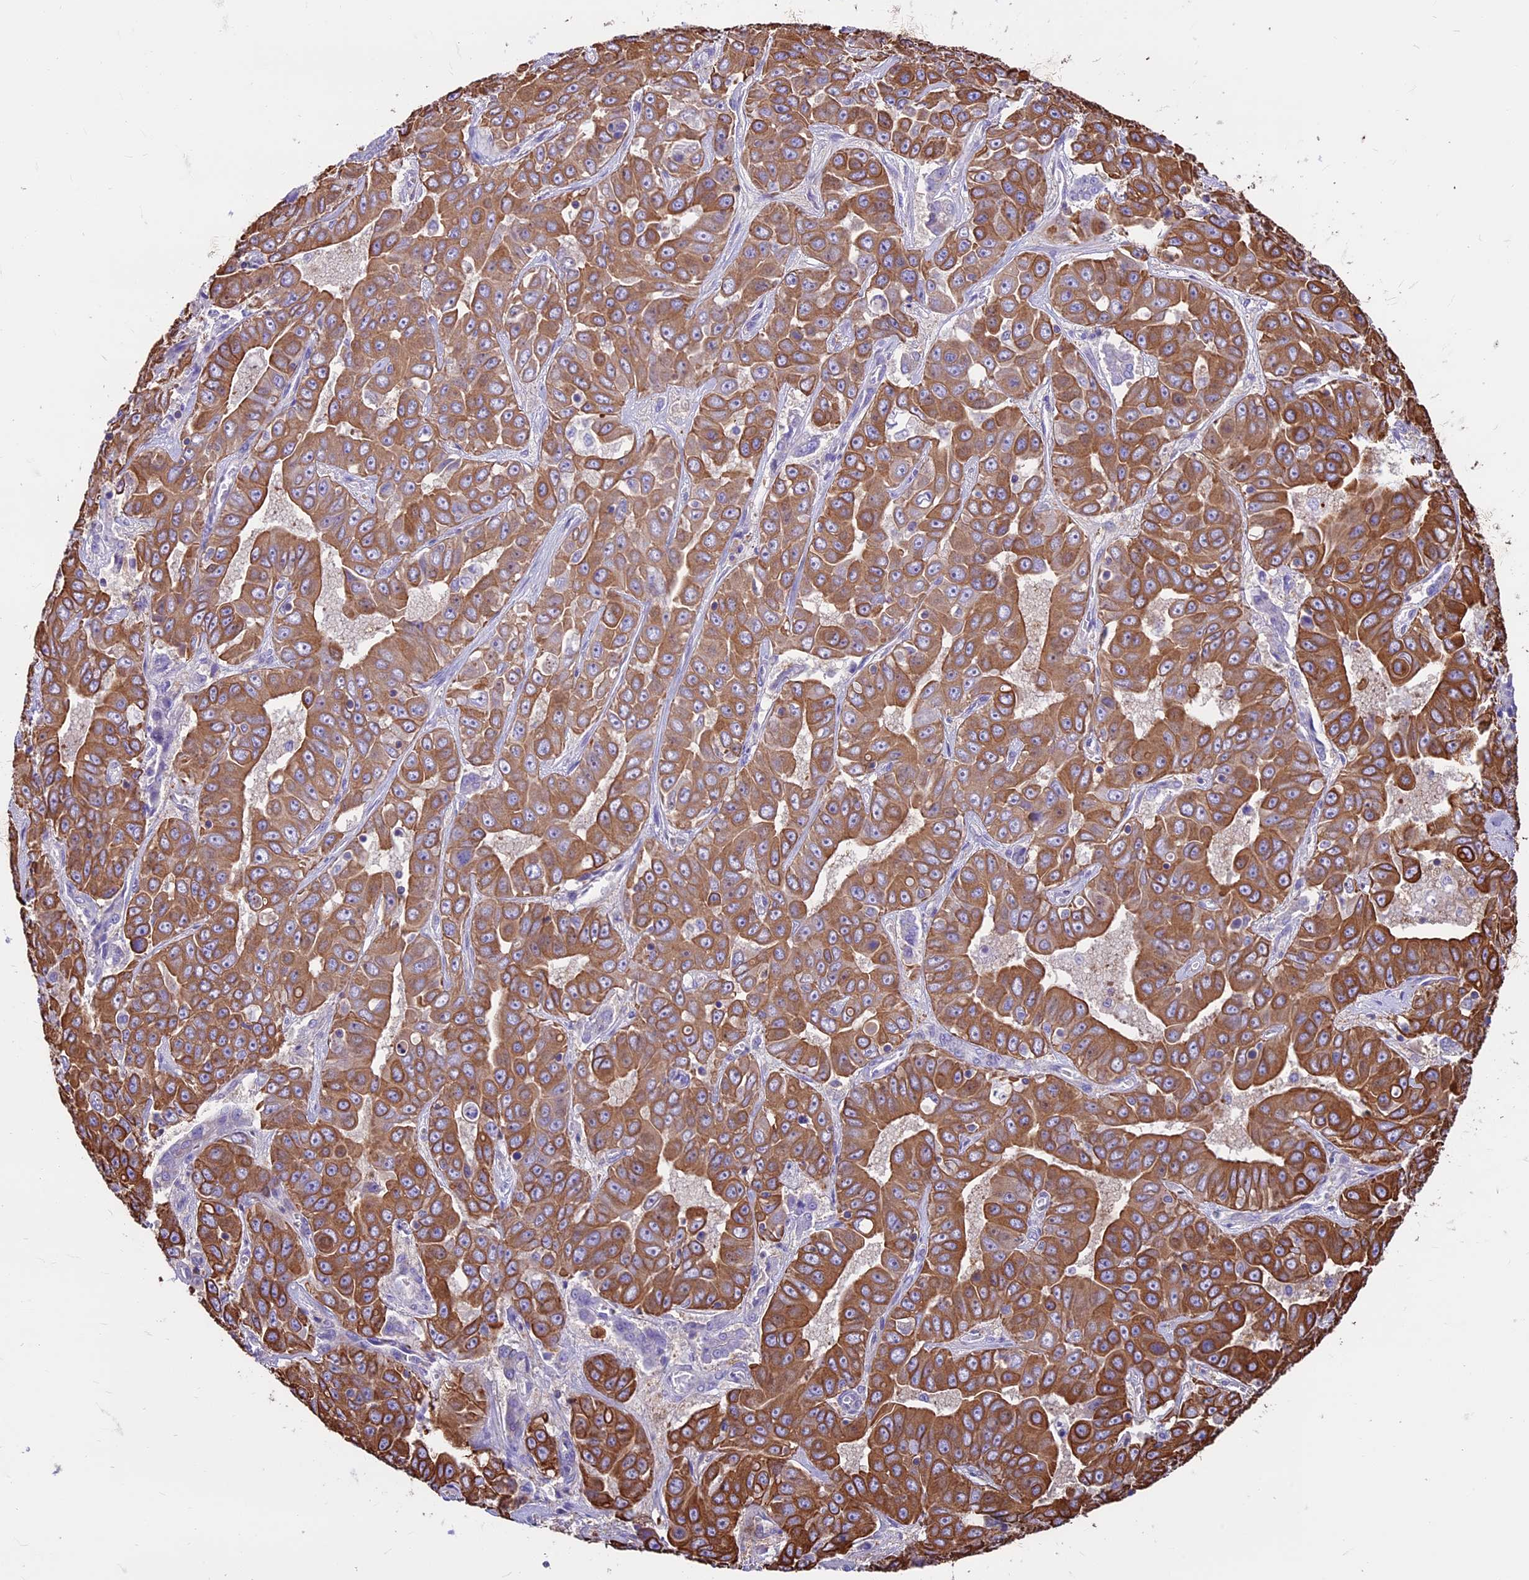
{"staining": {"intensity": "strong", "quantity": ">75%", "location": "cytoplasmic/membranous"}, "tissue": "liver cancer", "cell_type": "Tumor cells", "image_type": "cancer", "snomed": [{"axis": "morphology", "description": "Cholangiocarcinoma"}, {"axis": "topography", "description": "Liver"}], "caption": "Liver cancer tissue exhibits strong cytoplasmic/membranous staining in about >75% of tumor cells", "gene": "CDAN1", "patient": {"sex": "female", "age": 52}}